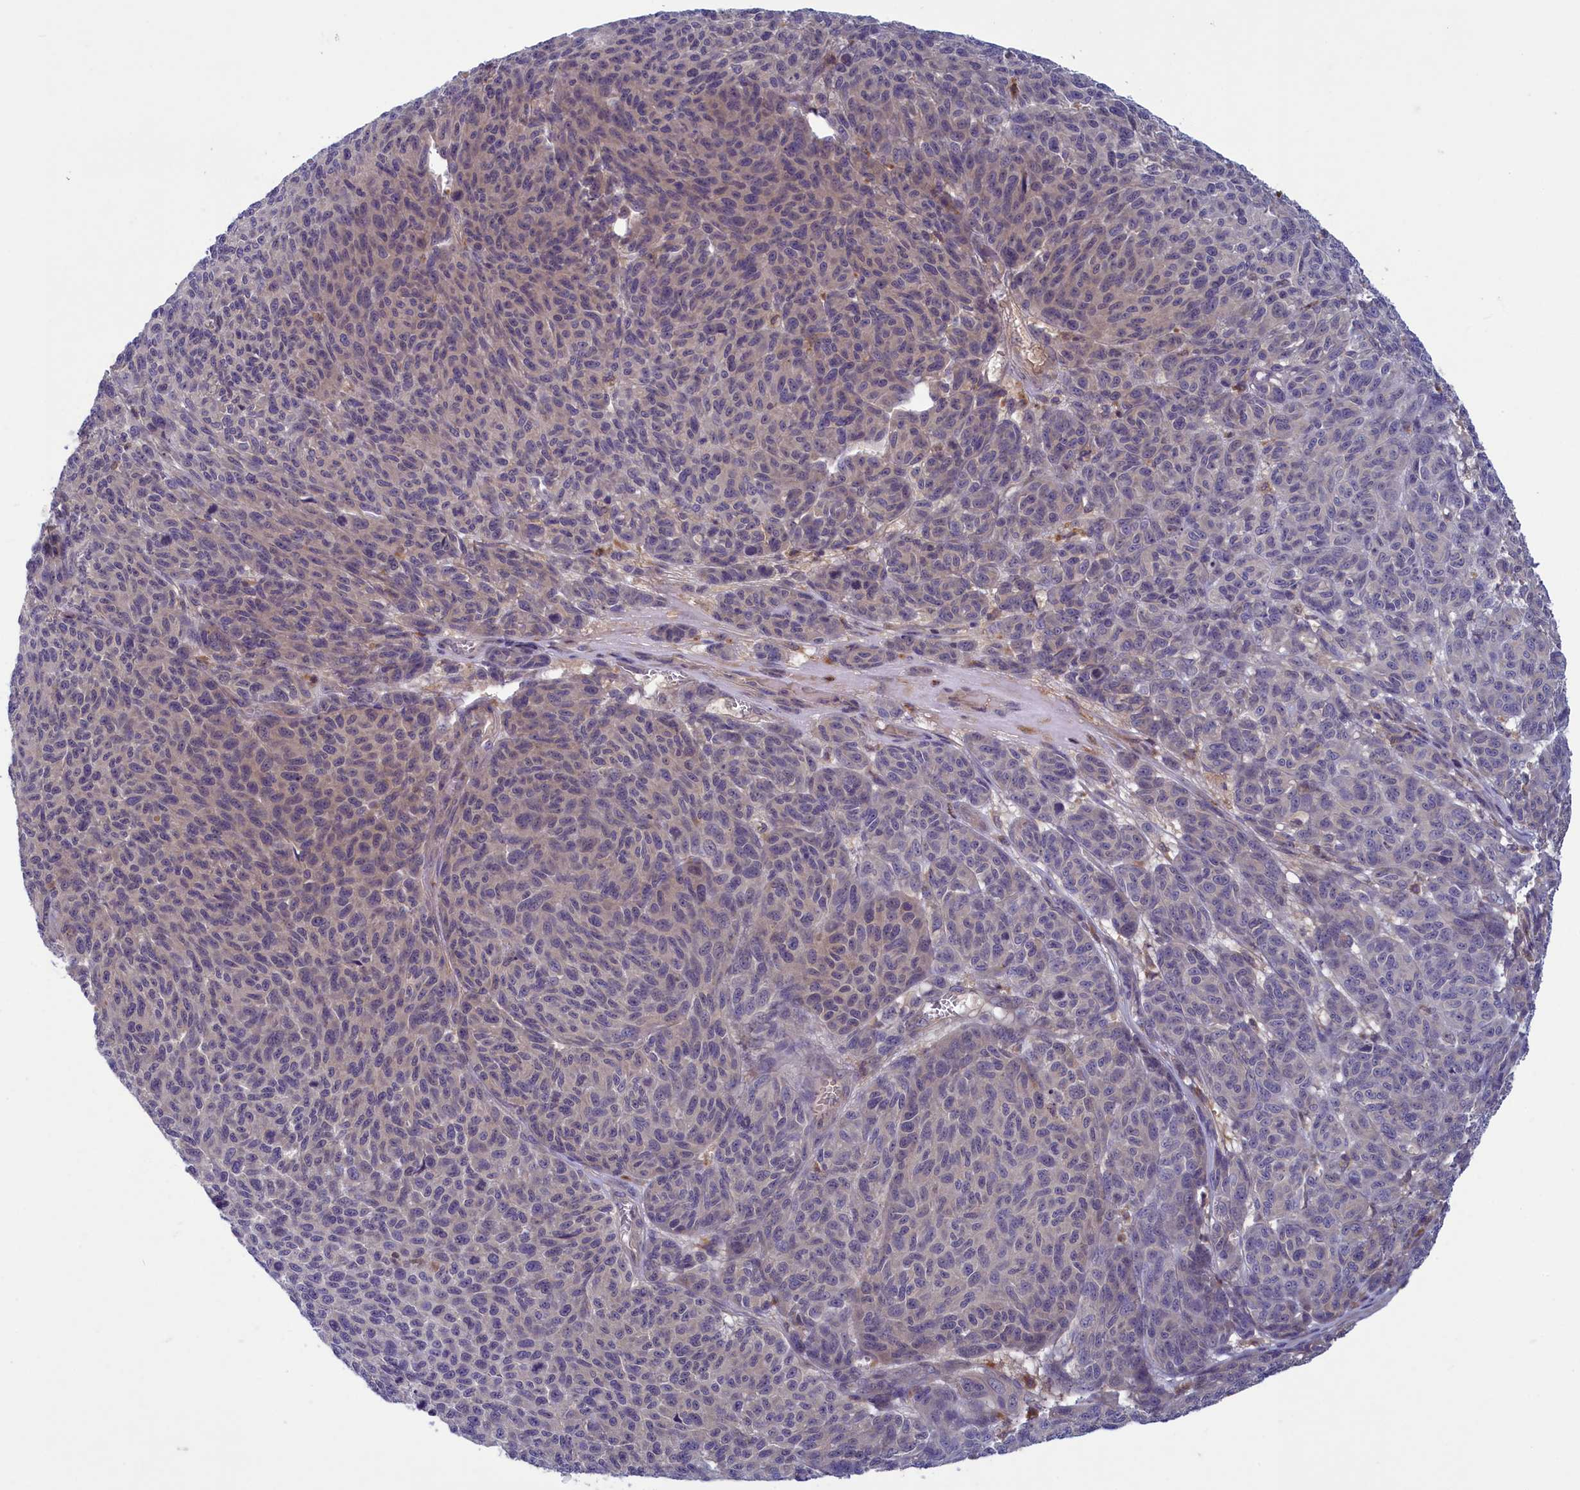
{"staining": {"intensity": "weak", "quantity": "25%-75%", "location": "cytoplasmic/membranous"}, "tissue": "melanoma", "cell_type": "Tumor cells", "image_type": "cancer", "snomed": [{"axis": "morphology", "description": "Malignant melanoma, NOS"}, {"axis": "topography", "description": "Skin"}], "caption": "Weak cytoplasmic/membranous positivity is appreciated in approximately 25%-75% of tumor cells in malignant melanoma.", "gene": "NUBP1", "patient": {"sex": "male", "age": 49}}